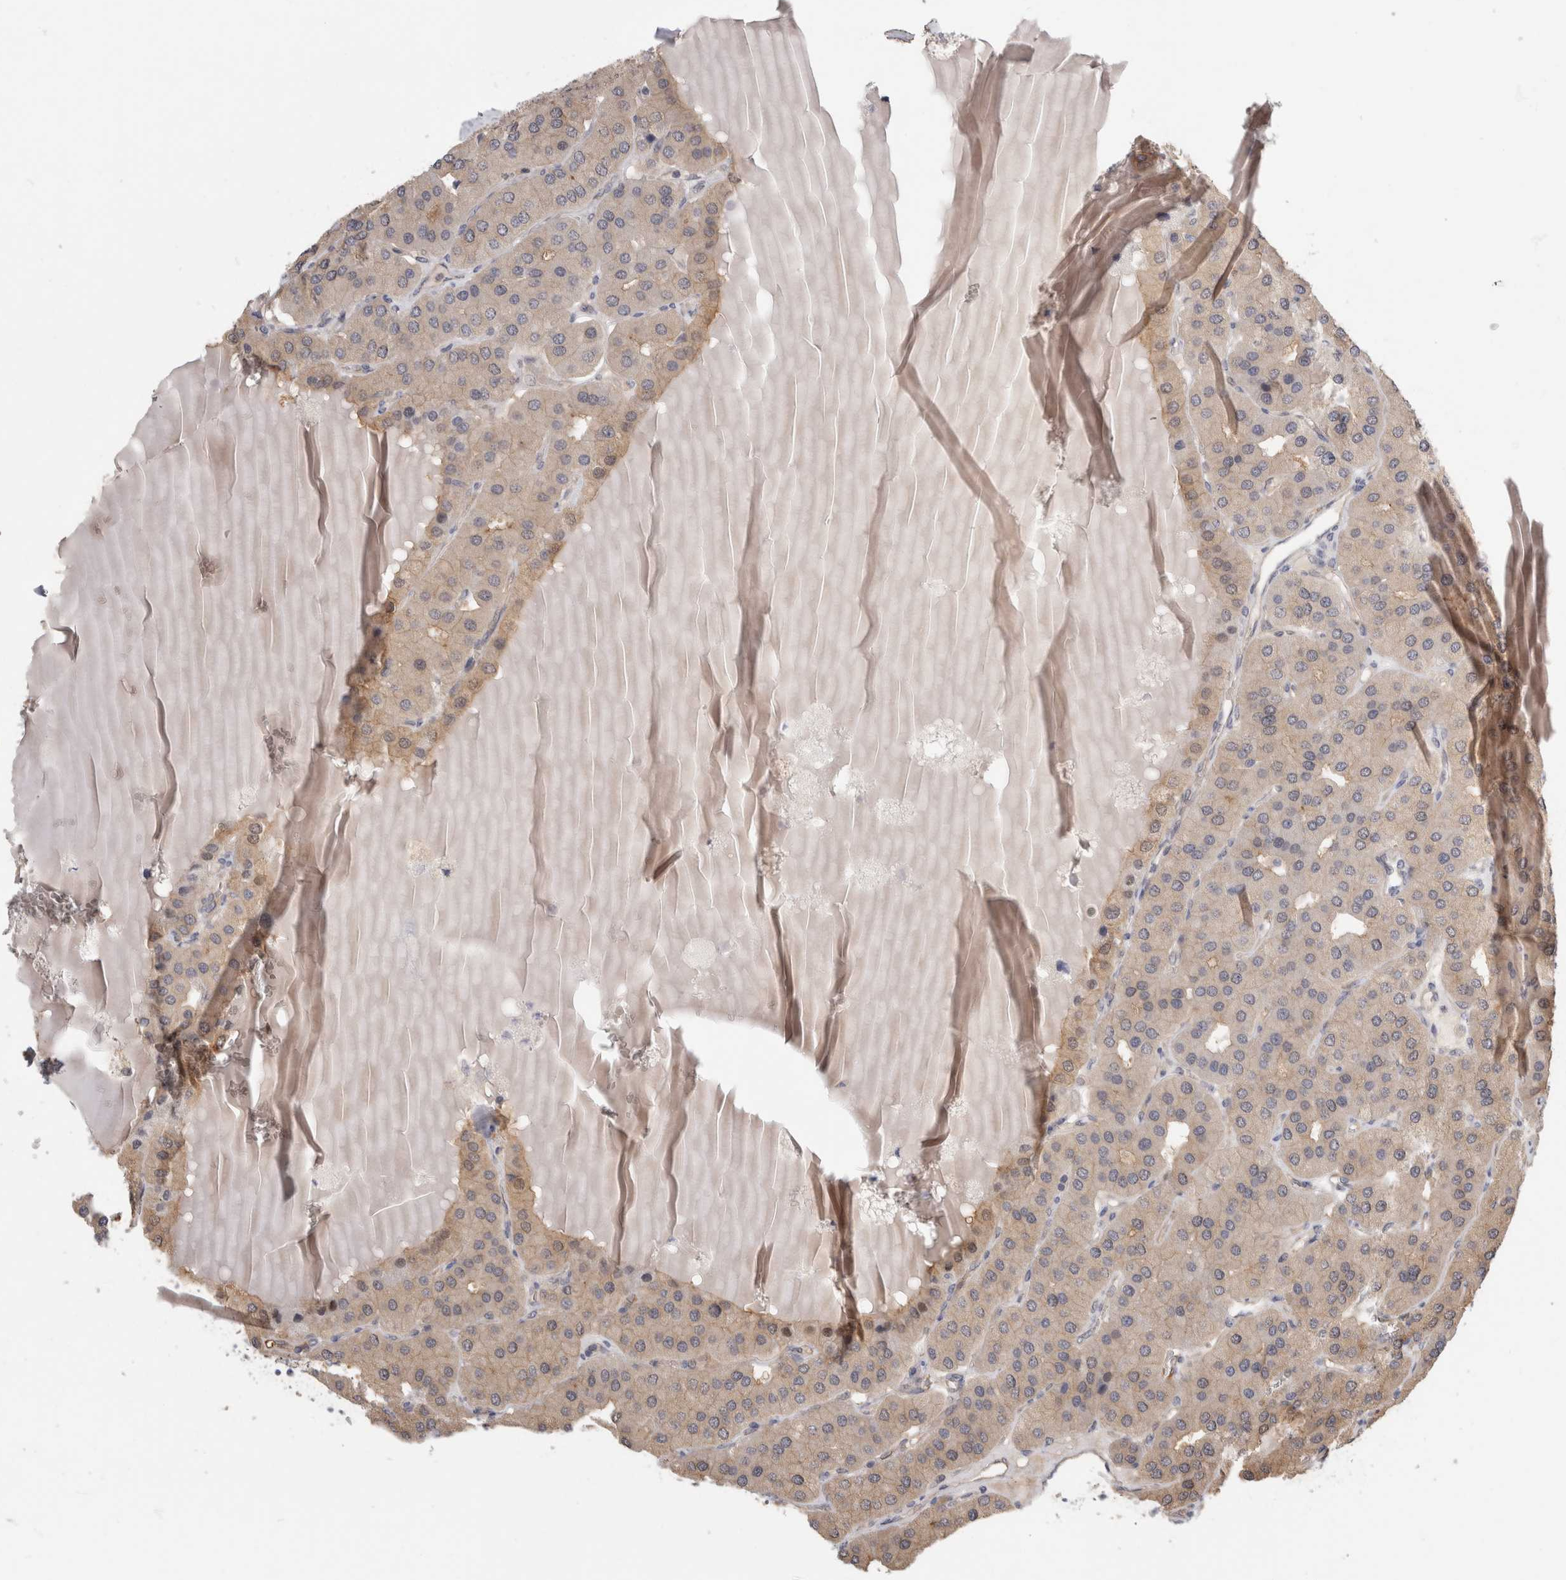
{"staining": {"intensity": "weak", "quantity": "25%-75%", "location": "cytoplasmic/membranous"}, "tissue": "parathyroid gland", "cell_type": "Glandular cells", "image_type": "normal", "snomed": [{"axis": "morphology", "description": "Normal tissue, NOS"}, {"axis": "morphology", "description": "Adenoma, NOS"}, {"axis": "topography", "description": "Parathyroid gland"}], "caption": "Glandular cells demonstrate low levels of weak cytoplasmic/membranous positivity in about 25%-75% of cells in benign parathyroid gland.", "gene": "PGM1", "patient": {"sex": "female", "age": 86}}